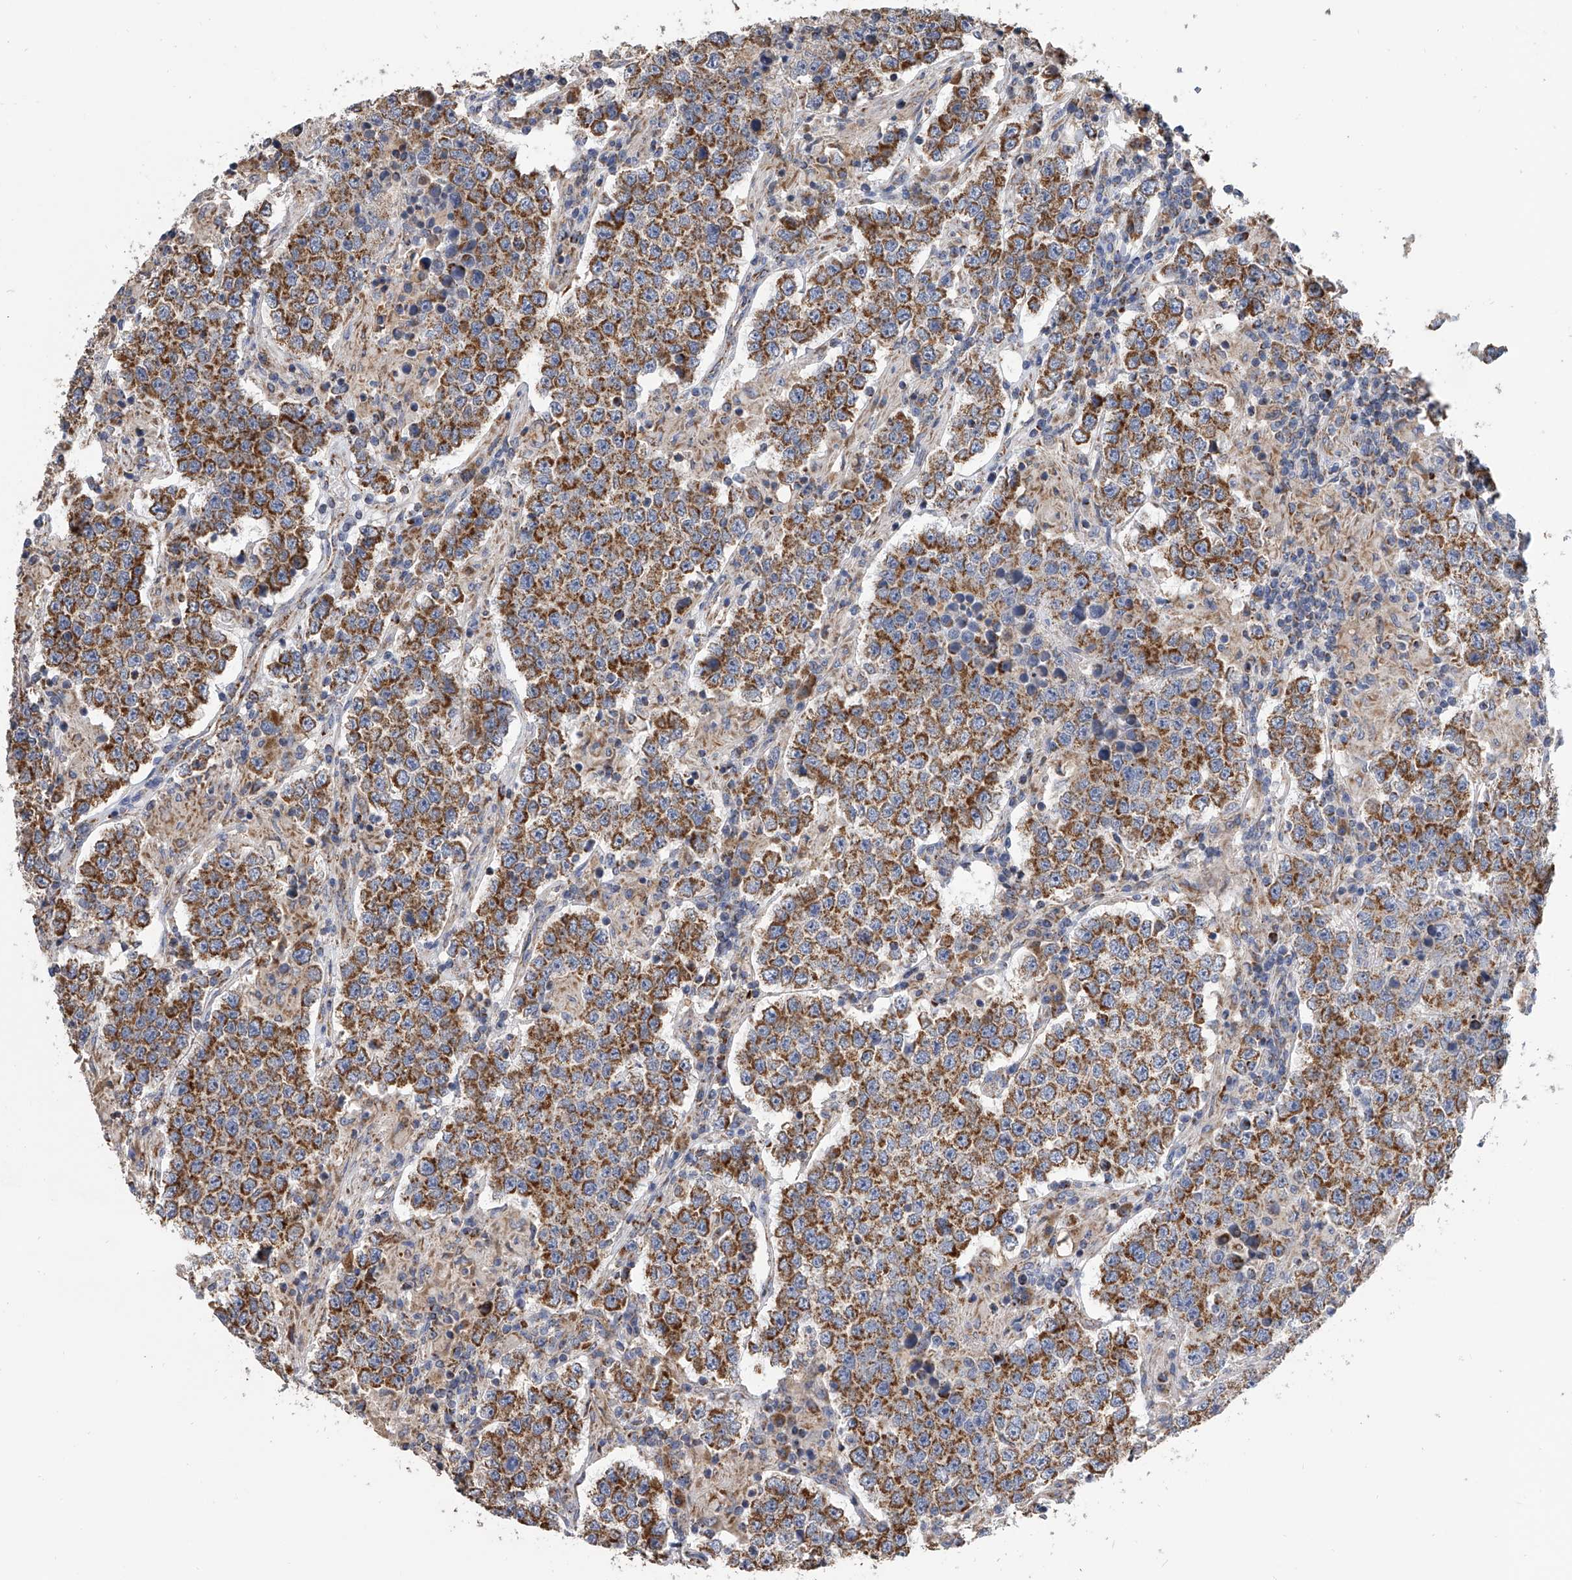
{"staining": {"intensity": "moderate", "quantity": ">75%", "location": "cytoplasmic/membranous"}, "tissue": "testis cancer", "cell_type": "Tumor cells", "image_type": "cancer", "snomed": [{"axis": "morphology", "description": "Normal tissue, NOS"}, {"axis": "morphology", "description": "Urothelial carcinoma, High grade"}, {"axis": "morphology", "description": "Seminoma, NOS"}, {"axis": "morphology", "description": "Carcinoma, Embryonal, NOS"}, {"axis": "topography", "description": "Urinary bladder"}, {"axis": "topography", "description": "Testis"}], "caption": "About >75% of tumor cells in testis urothelial carcinoma (high-grade) display moderate cytoplasmic/membranous protein staining as visualized by brown immunohistochemical staining.", "gene": "MRPL28", "patient": {"sex": "male", "age": 41}}